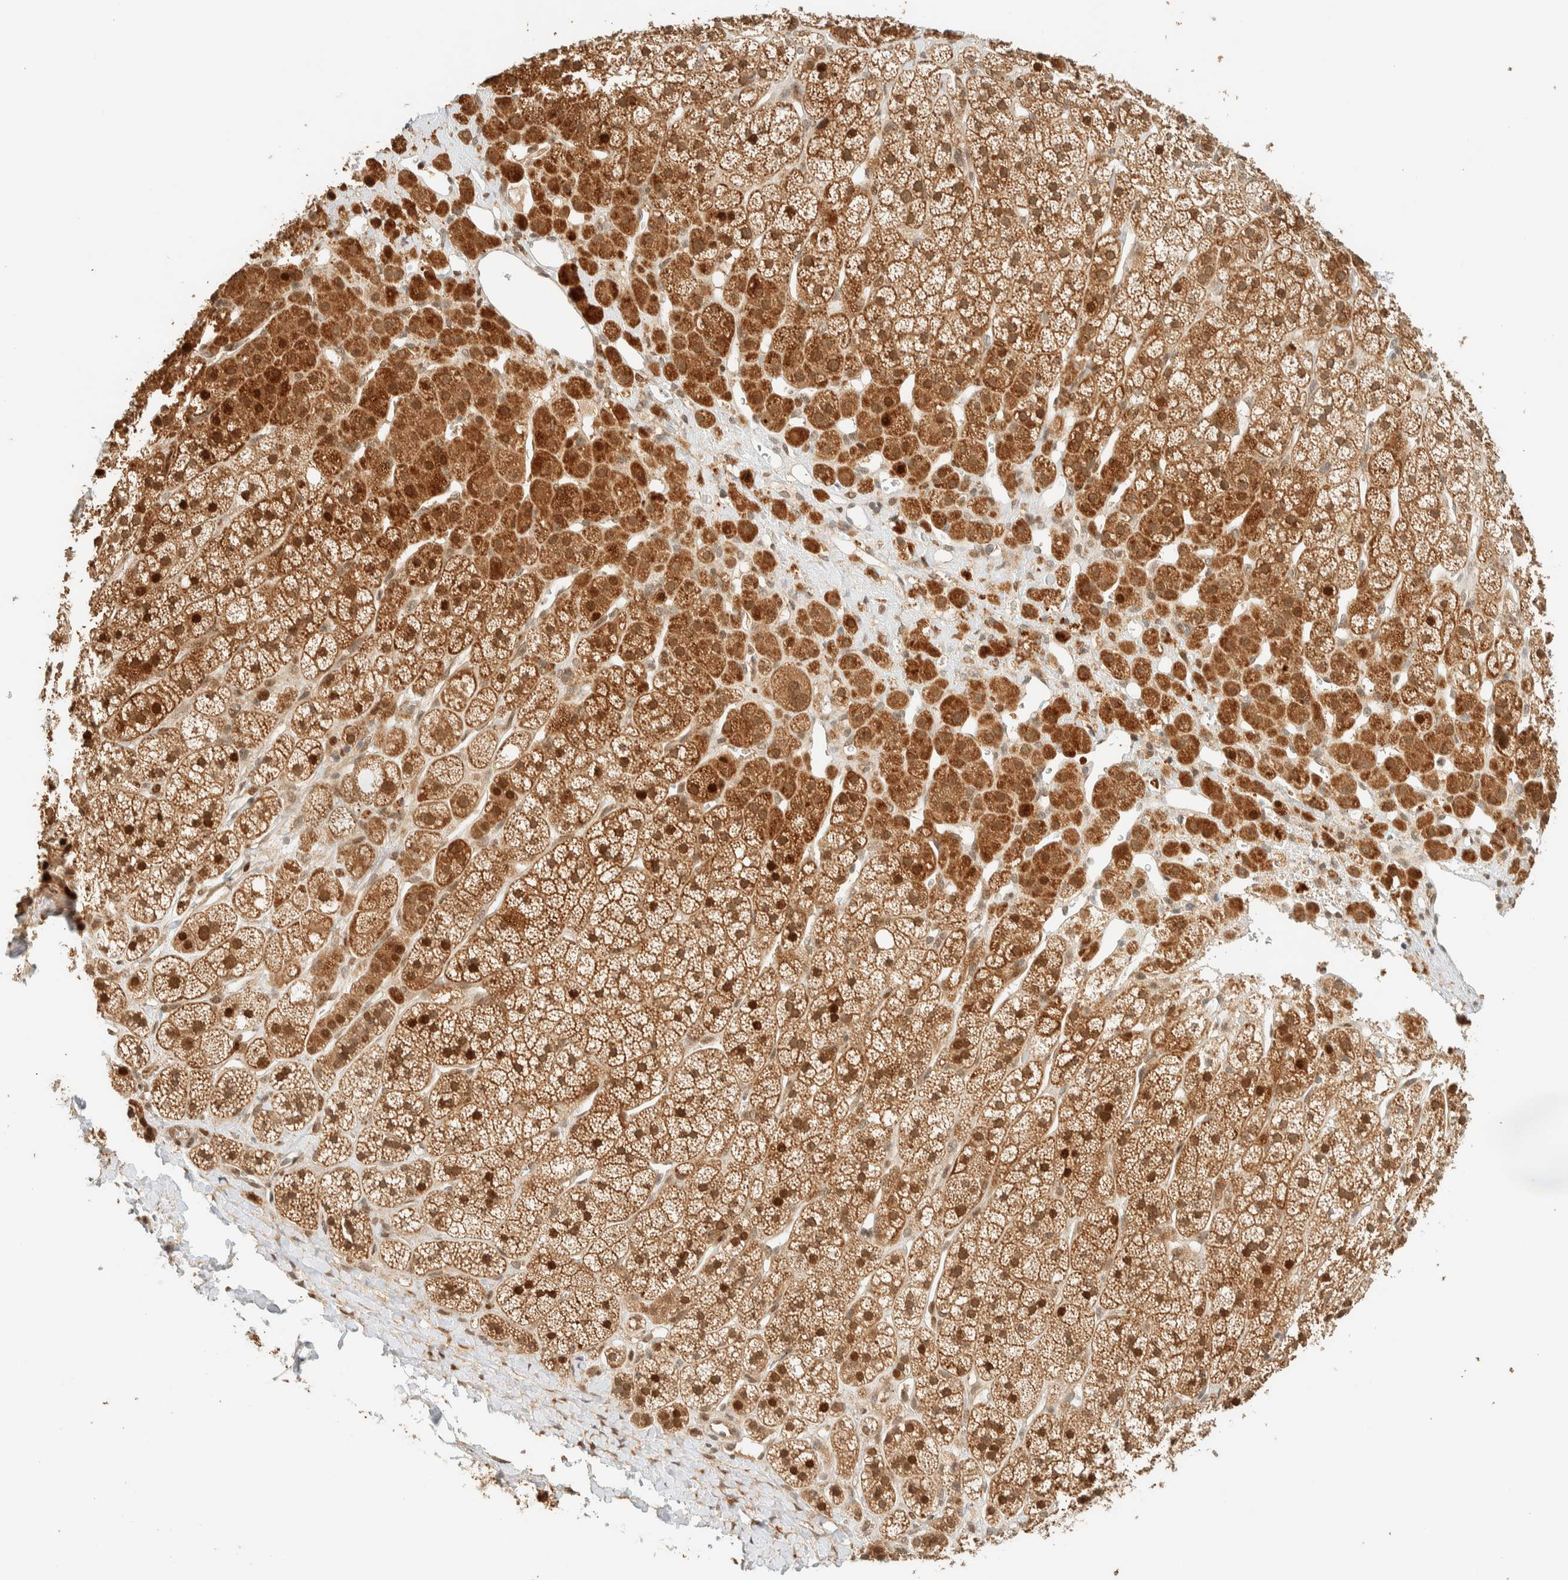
{"staining": {"intensity": "moderate", "quantity": ">75%", "location": "cytoplasmic/membranous,nuclear"}, "tissue": "adrenal gland", "cell_type": "Glandular cells", "image_type": "normal", "snomed": [{"axis": "morphology", "description": "Normal tissue, NOS"}, {"axis": "topography", "description": "Adrenal gland"}], "caption": "Protein positivity by immunohistochemistry shows moderate cytoplasmic/membranous,nuclear positivity in approximately >75% of glandular cells in unremarkable adrenal gland. (brown staining indicates protein expression, while blue staining denotes nuclei).", "gene": "ZBTB34", "patient": {"sex": "male", "age": 56}}